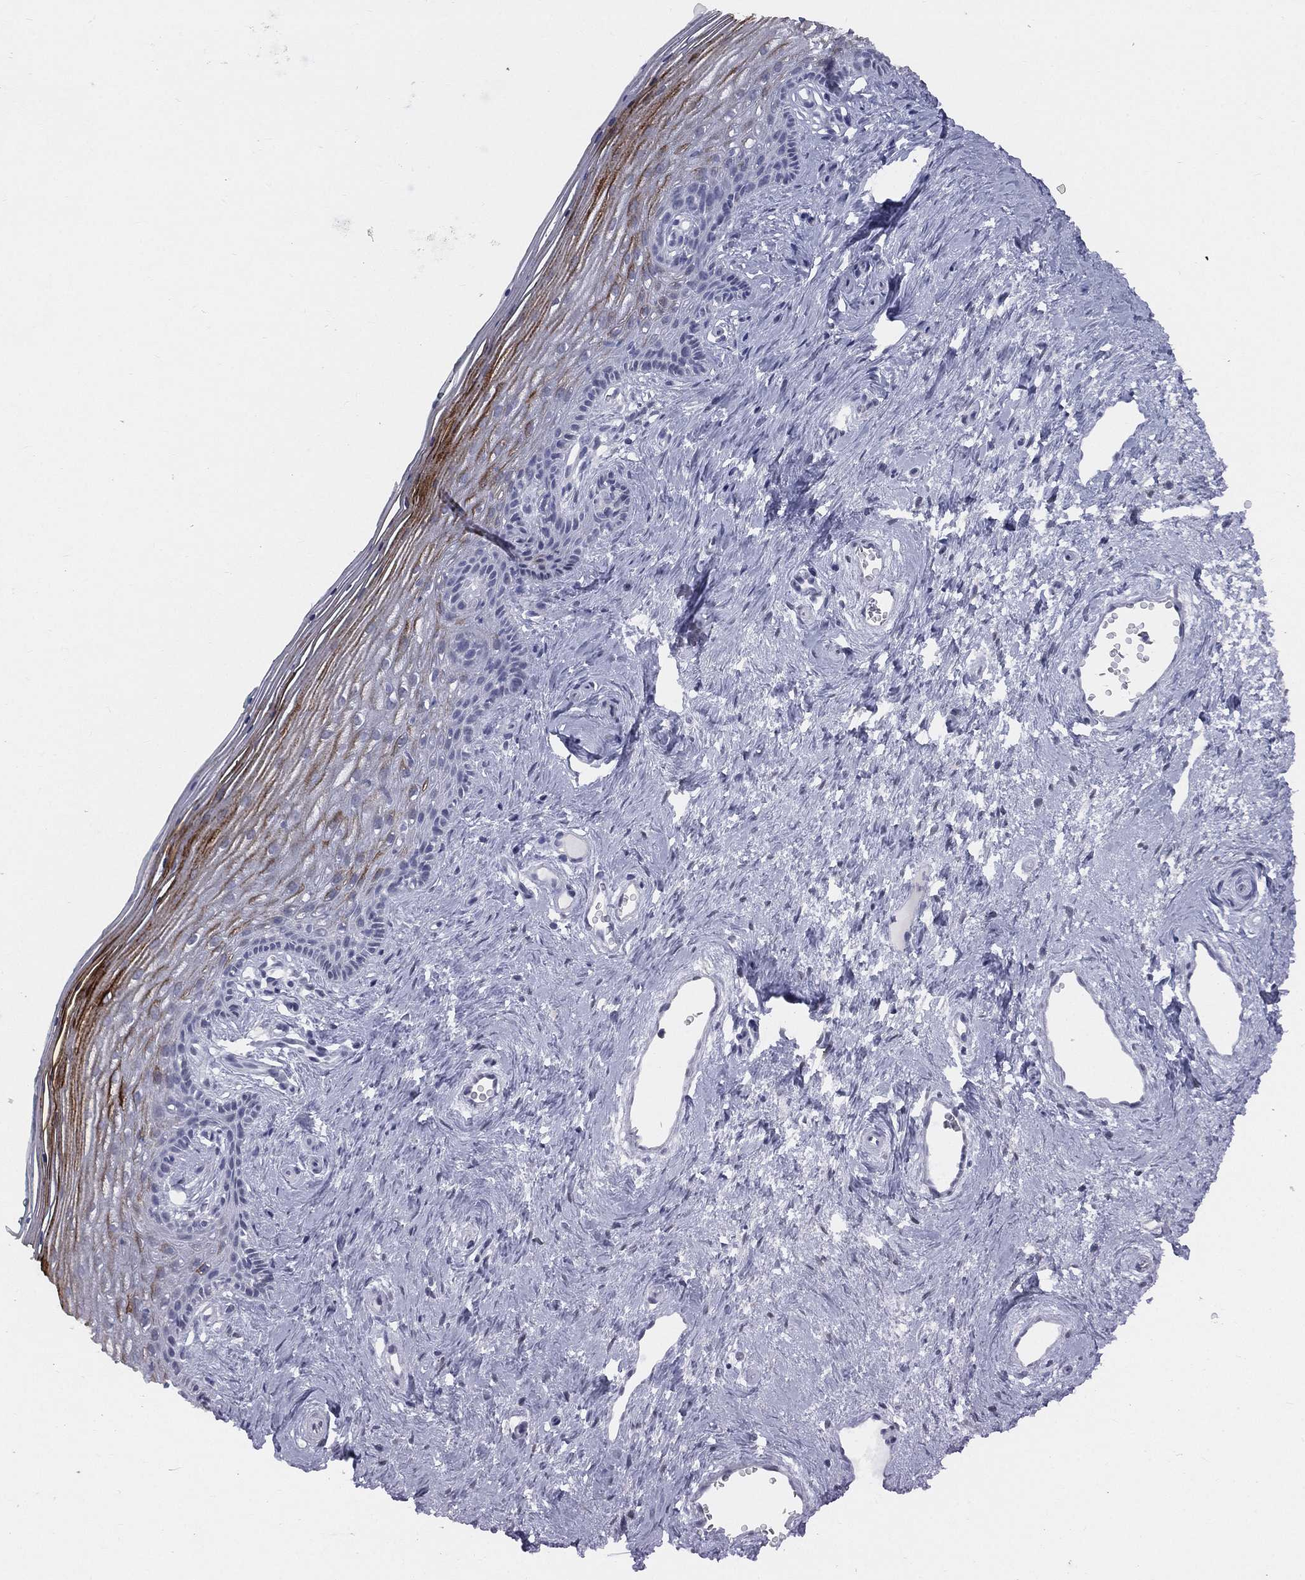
{"staining": {"intensity": "moderate", "quantity": "<25%", "location": "cytoplasmic/membranous"}, "tissue": "vagina", "cell_type": "Squamous epithelial cells", "image_type": "normal", "snomed": [{"axis": "morphology", "description": "Normal tissue, NOS"}, {"axis": "topography", "description": "Vagina"}], "caption": "The histopathology image exhibits immunohistochemical staining of unremarkable vagina. There is moderate cytoplasmic/membranous expression is identified in approximately <25% of squamous epithelial cells.", "gene": "DMKN", "patient": {"sex": "female", "age": 45}}